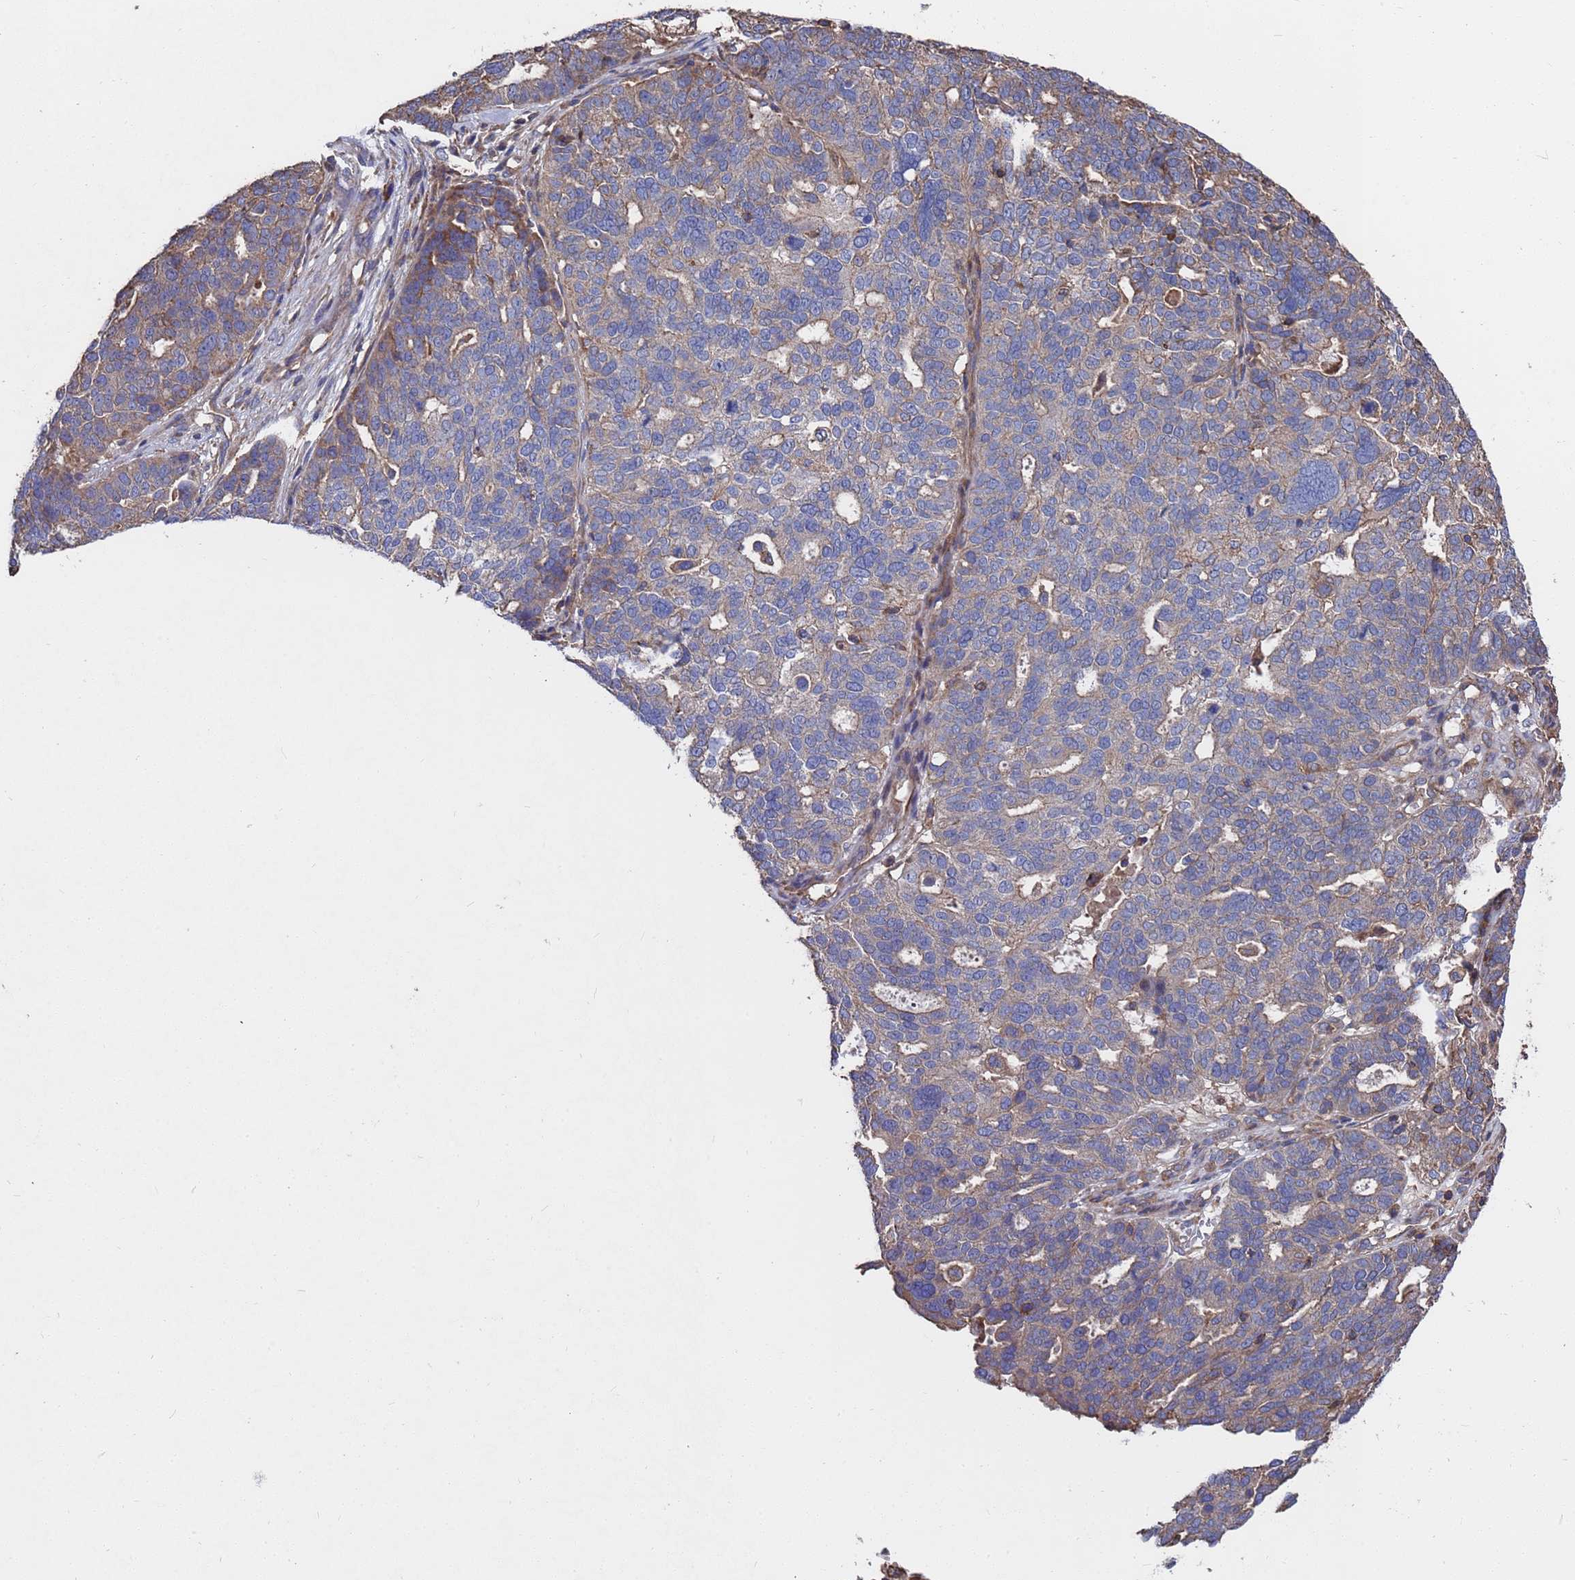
{"staining": {"intensity": "weak", "quantity": "<25%", "location": "cytoplasmic/membranous"}, "tissue": "ovarian cancer", "cell_type": "Tumor cells", "image_type": "cancer", "snomed": [{"axis": "morphology", "description": "Cystadenocarcinoma, serous, NOS"}, {"axis": "topography", "description": "Ovary"}], "caption": "IHC micrograph of neoplastic tissue: serous cystadenocarcinoma (ovarian) stained with DAB exhibits no significant protein staining in tumor cells. (DAB immunohistochemistry visualized using brightfield microscopy, high magnification).", "gene": "PYCR1", "patient": {"sex": "female", "age": 59}}